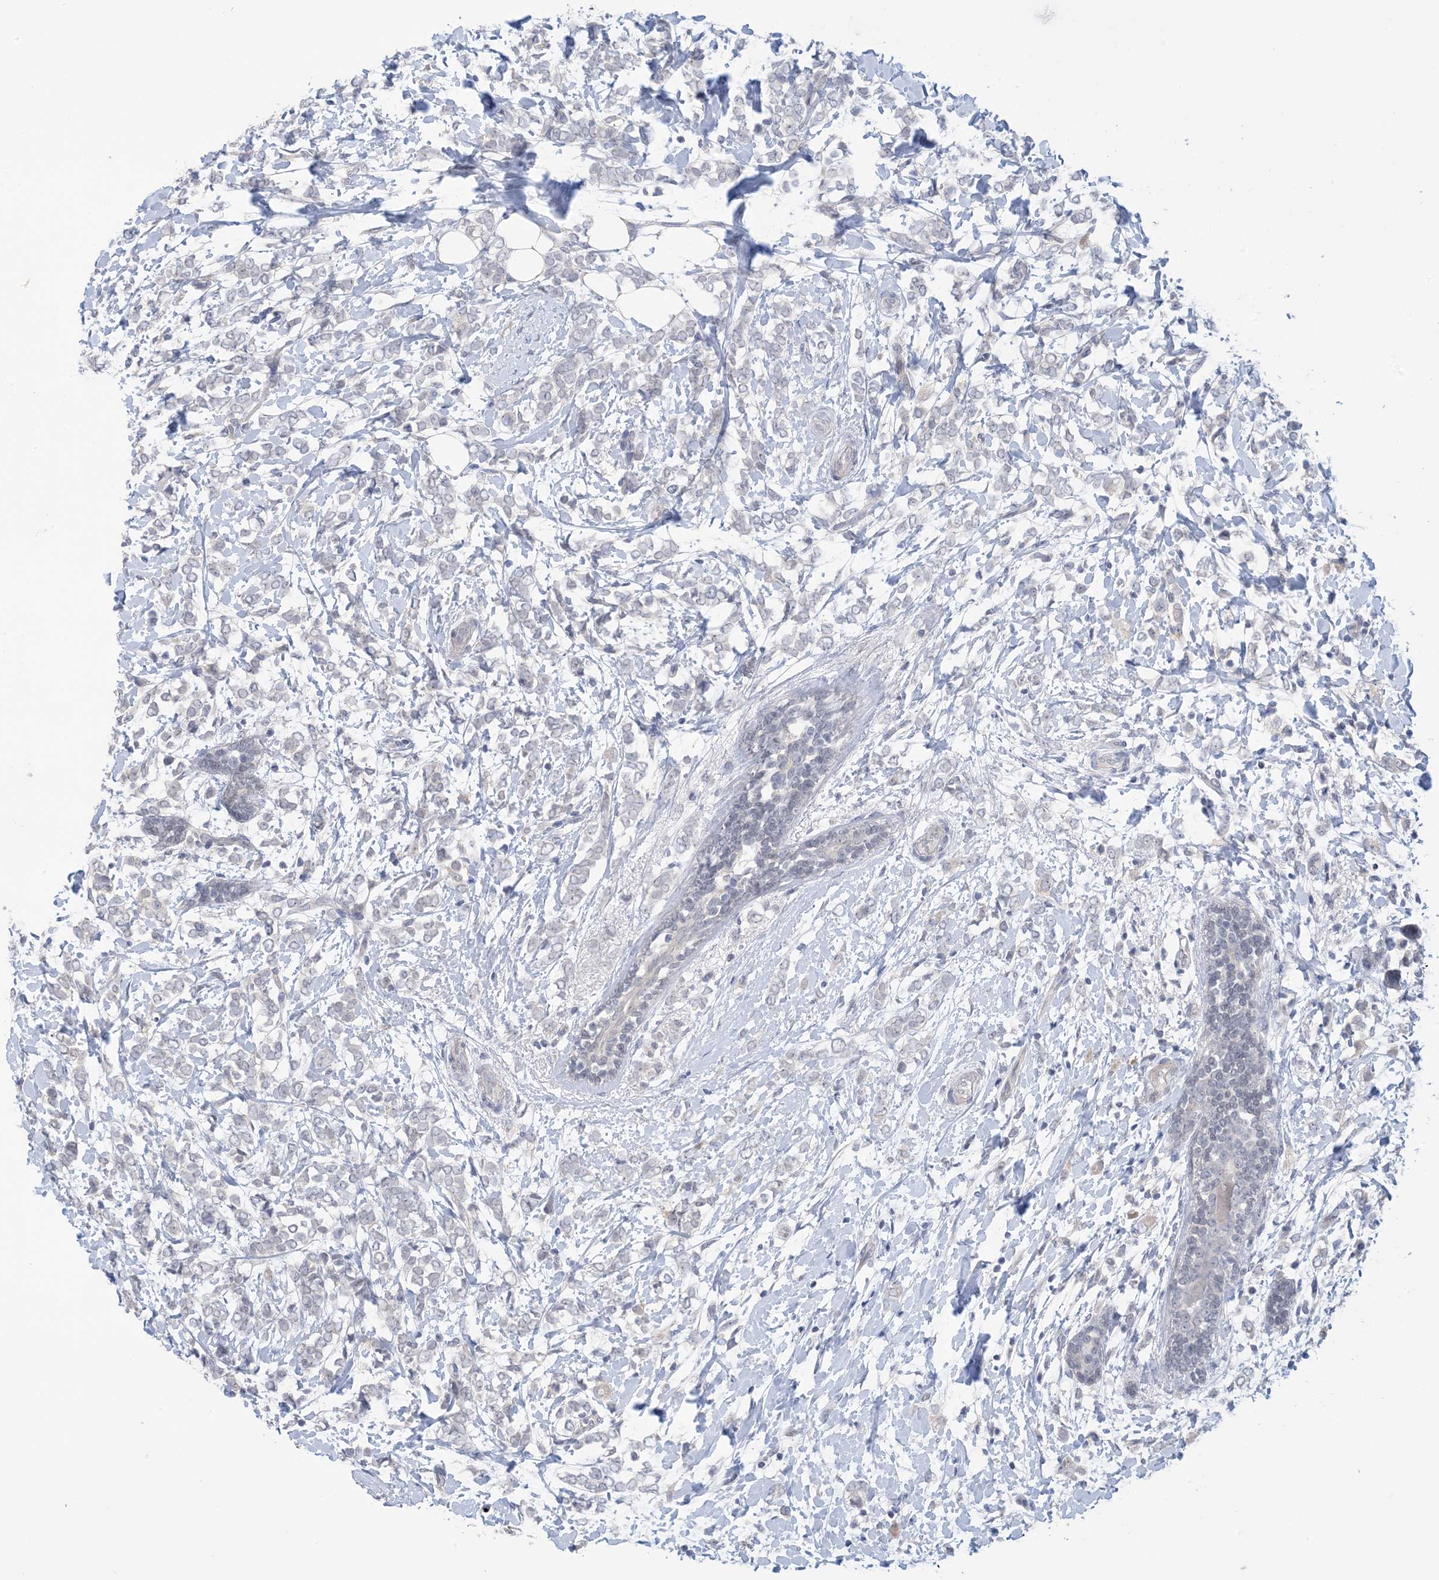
{"staining": {"intensity": "negative", "quantity": "none", "location": "none"}, "tissue": "breast cancer", "cell_type": "Tumor cells", "image_type": "cancer", "snomed": [{"axis": "morphology", "description": "Normal tissue, NOS"}, {"axis": "morphology", "description": "Lobular carcinoma"}, {"axis": "topography", "description": "Breast"}], "caption": "Immunohistochemistry of human breast lobular carcinoma exhibits no expression in tumor cells.", "gene": "TTYH1", "patient": {"sex": "female", "age": 47}}